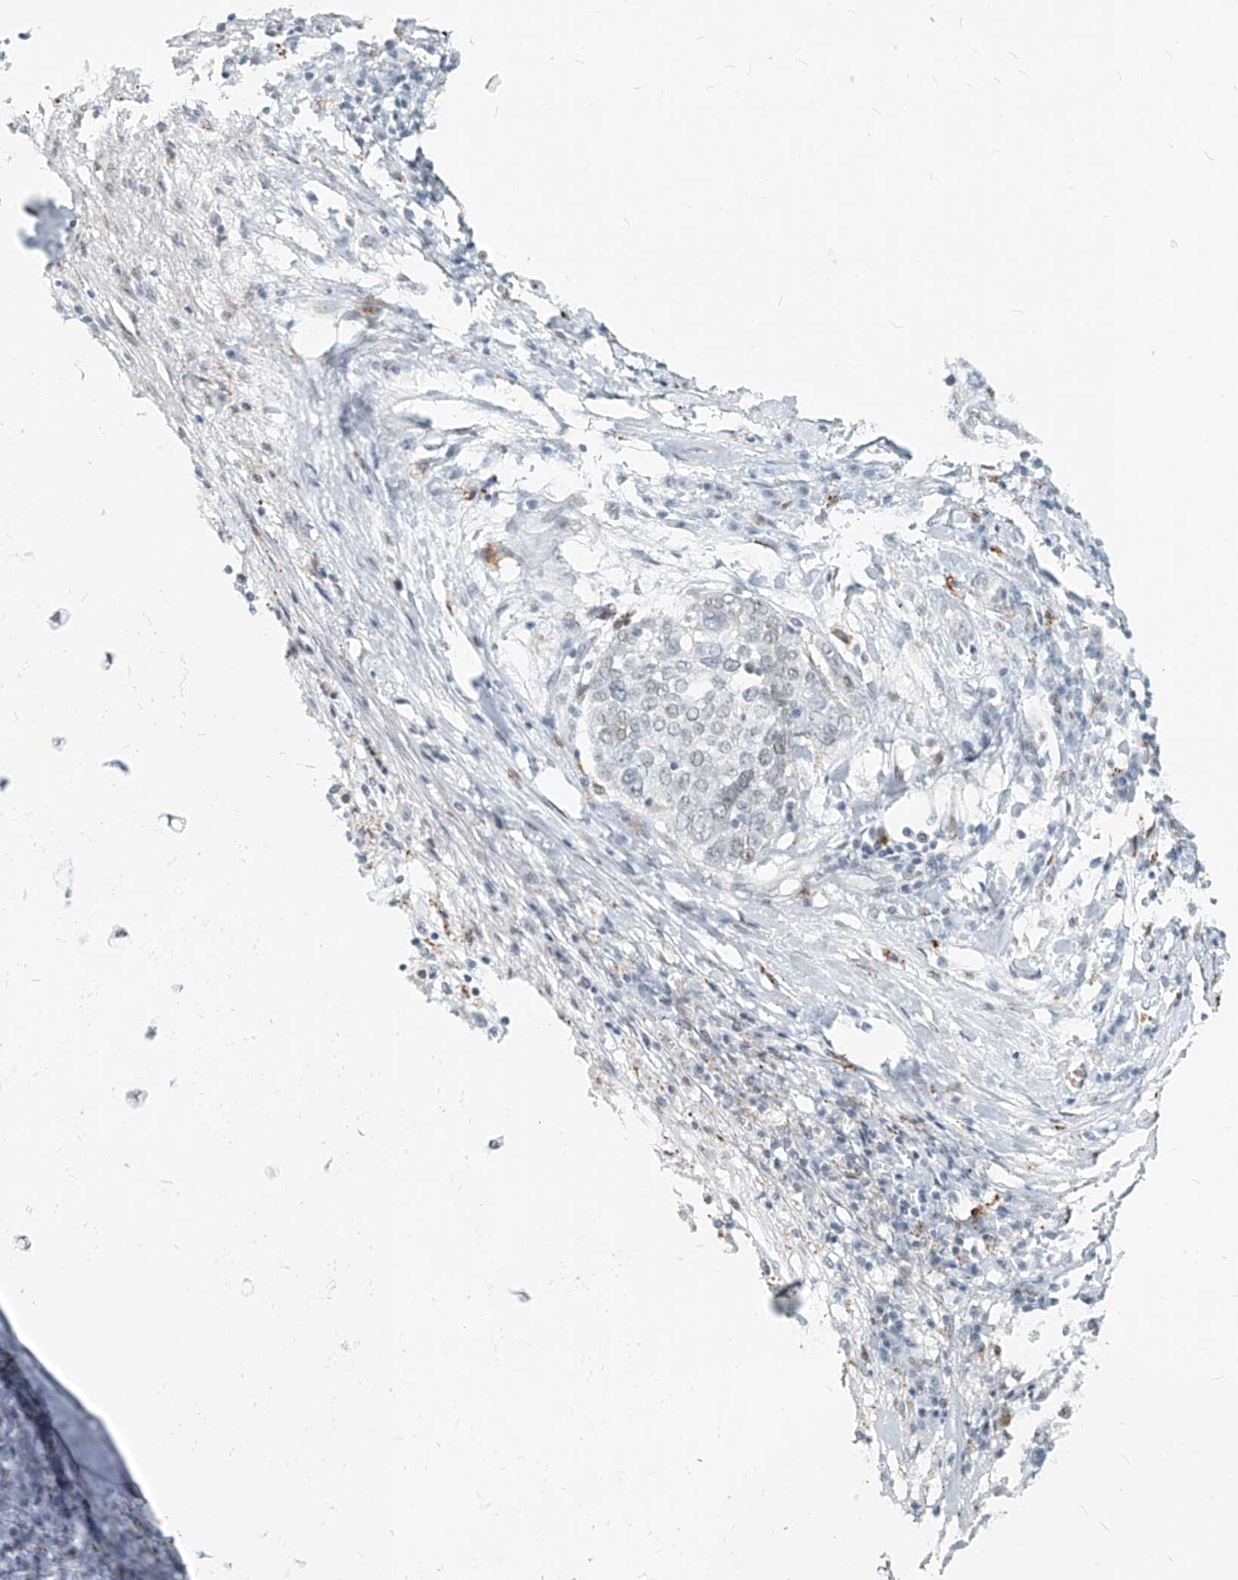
{"staining": {"intensity": "negative", "quantity": "none", "location": "none"}, "tissue": "lung cancer", "cell_type": "Tumor cells", "image_type": "cancer", "snomed": [{"axis": "morphology", "description": "Squamous cell carcinoma, NOS"}, {"axis": "topography", "description": "Lung"}], "caption": "Tumor cells are negative for brown protein staining in lung squamous cell carcinoma.", "gene": "SASH1", "patient": {"sex": "male", "age": 65}}